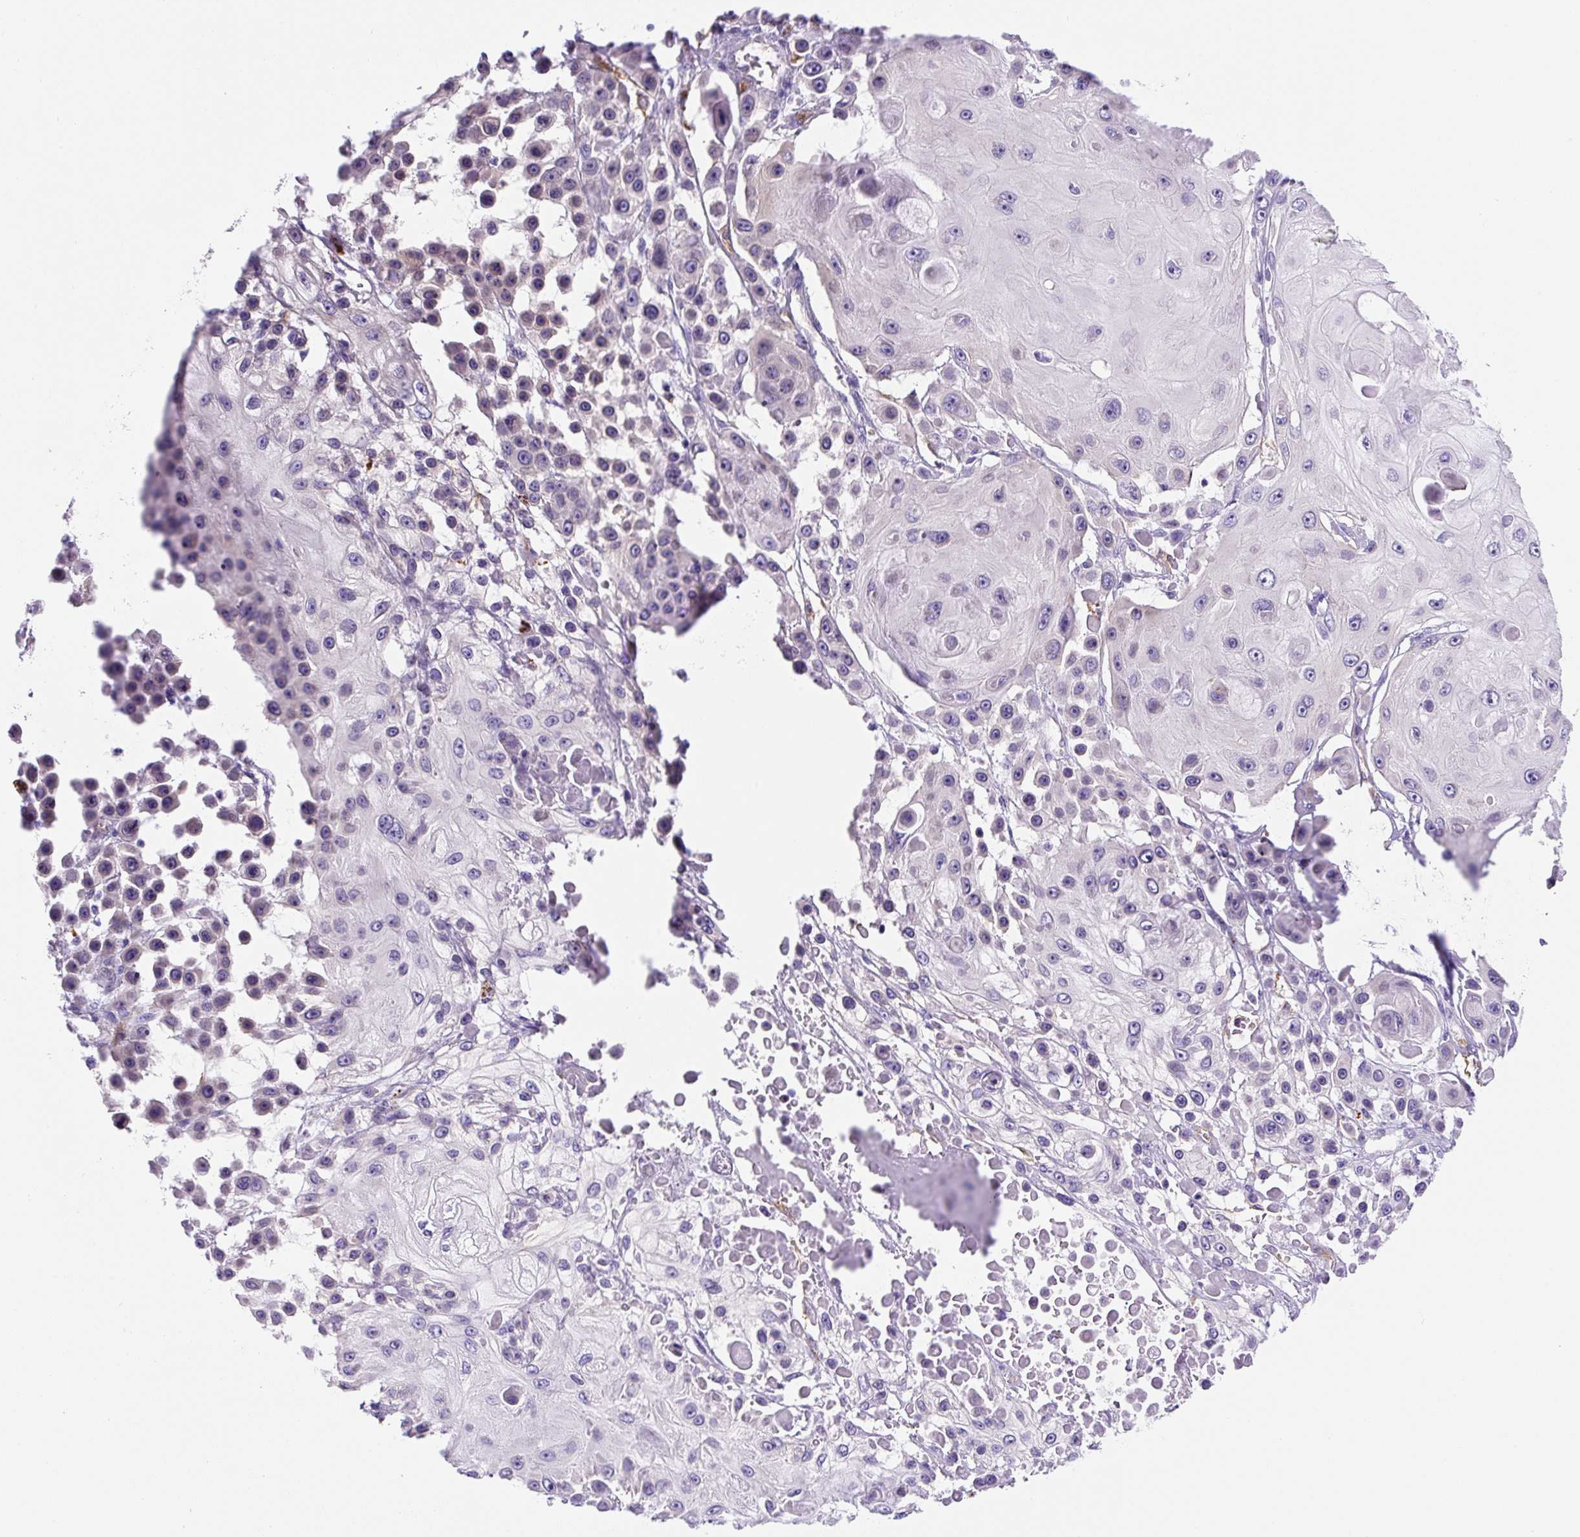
{"staining": {"intensity": "negative", "quantity": "none", "location": "none"}, "tissue": "skin cancer", "cell_type": "Tumor cells", "image_type": "cancer", "snomed": [{"axis": "morphology", "description": "Squamous cell carcinoma, NOS"}, {"axis": "topography", "description": "Skin"}], "caption": "IHC image of skin cancer stained for a protein (brown), which exhibits no staining in tumor cells.", "gene": "ASB4", "patient": {"sex": "male", "age": 67}}